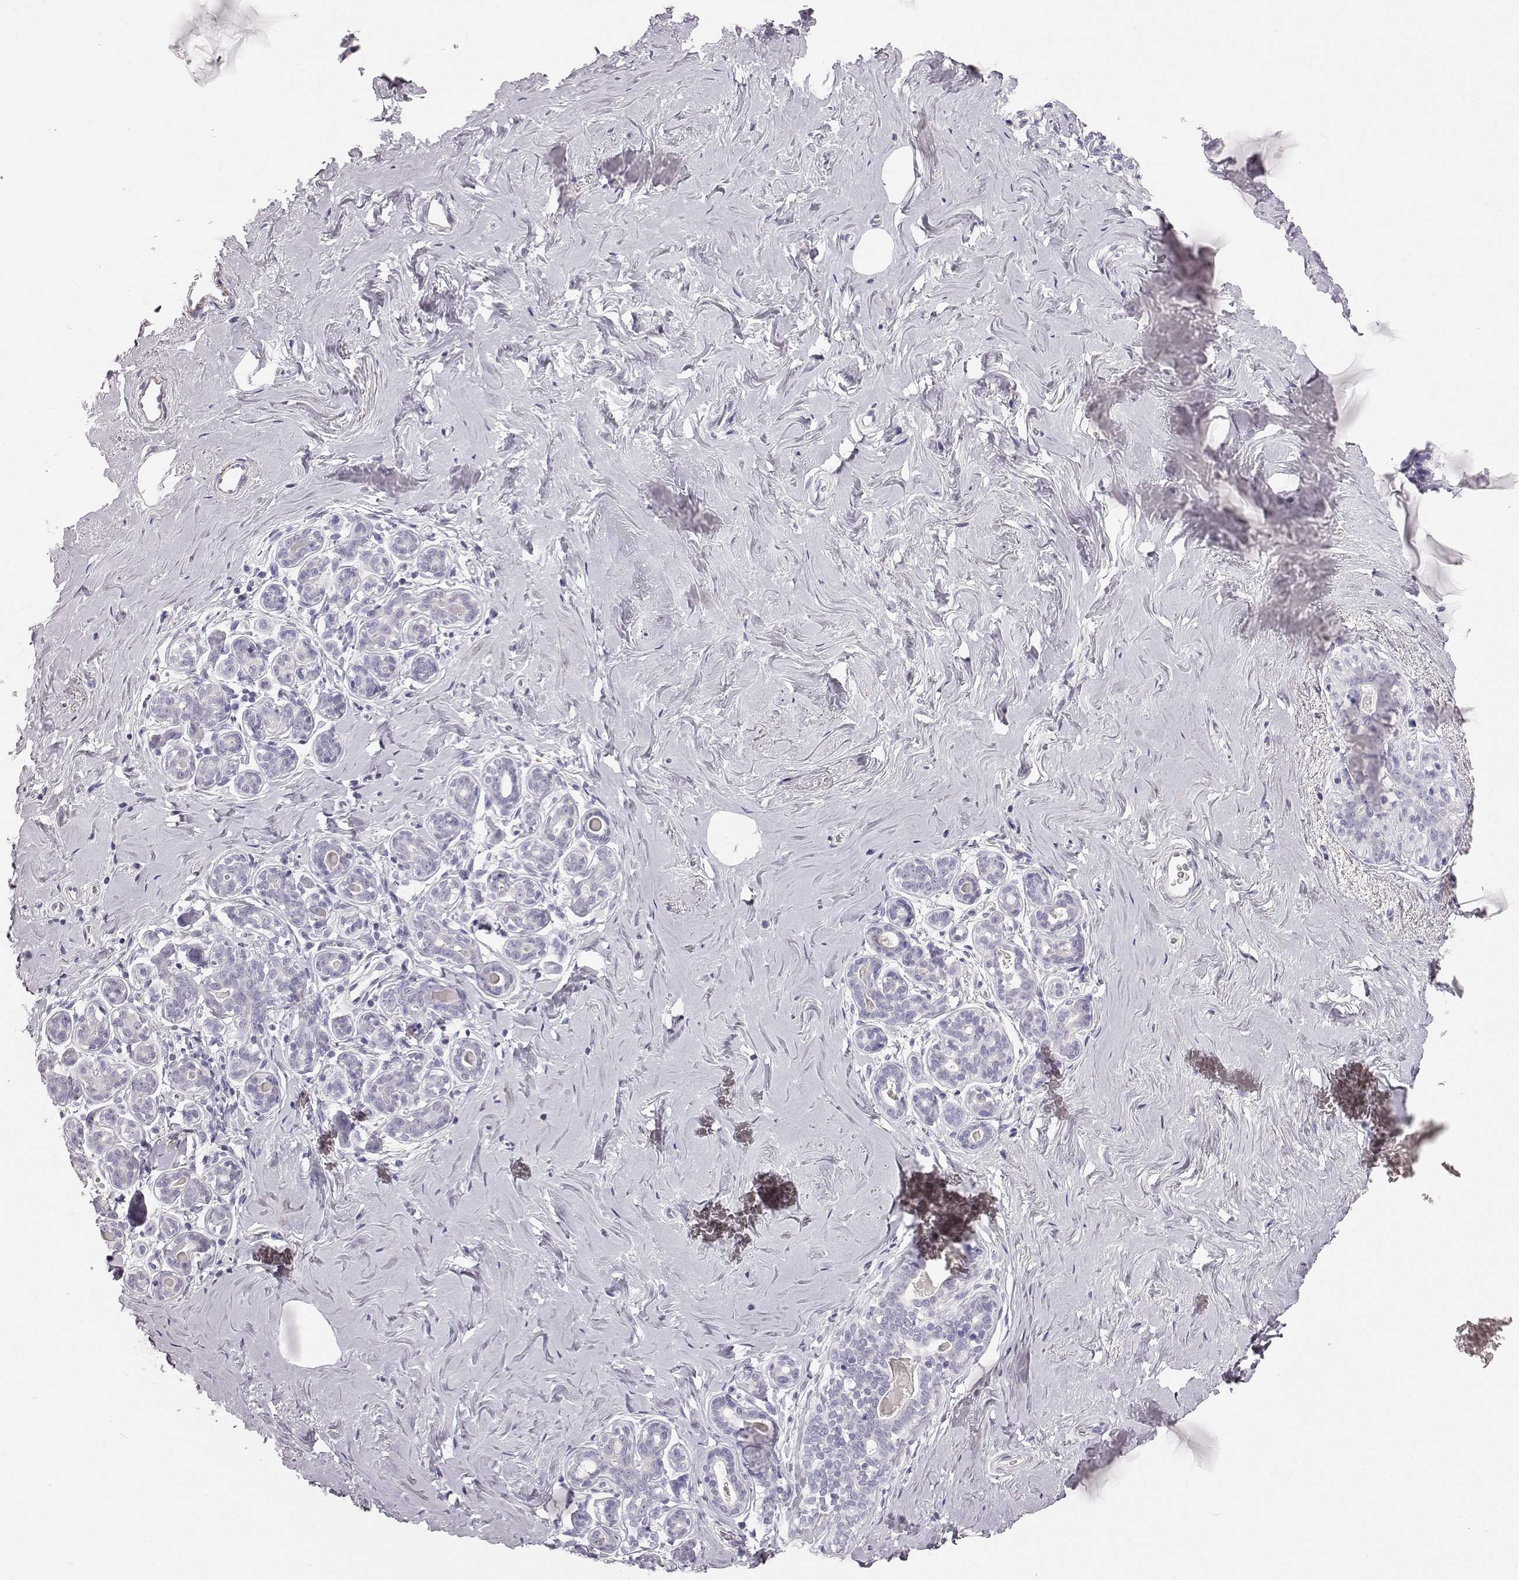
{"staining": {"intensity": "negative", "quantity": "none", "location": "none"}, "tissue": "breast", "cell_type": "Adipocytes", "image_type": "normal", "snomed": [{"axis": "morphology", "description": "Normal tissue, NOS"}, {"axis": "topography", "description": "Skin"}, {"axis": "topography", "description": "Breast"}], "caption": "Adipocytes show no significant protein expression in unremarkable breast. Nuclei are stained in blue.", "gene": "KRTAP16", "patient": {"sex": "female", "age": 43}}